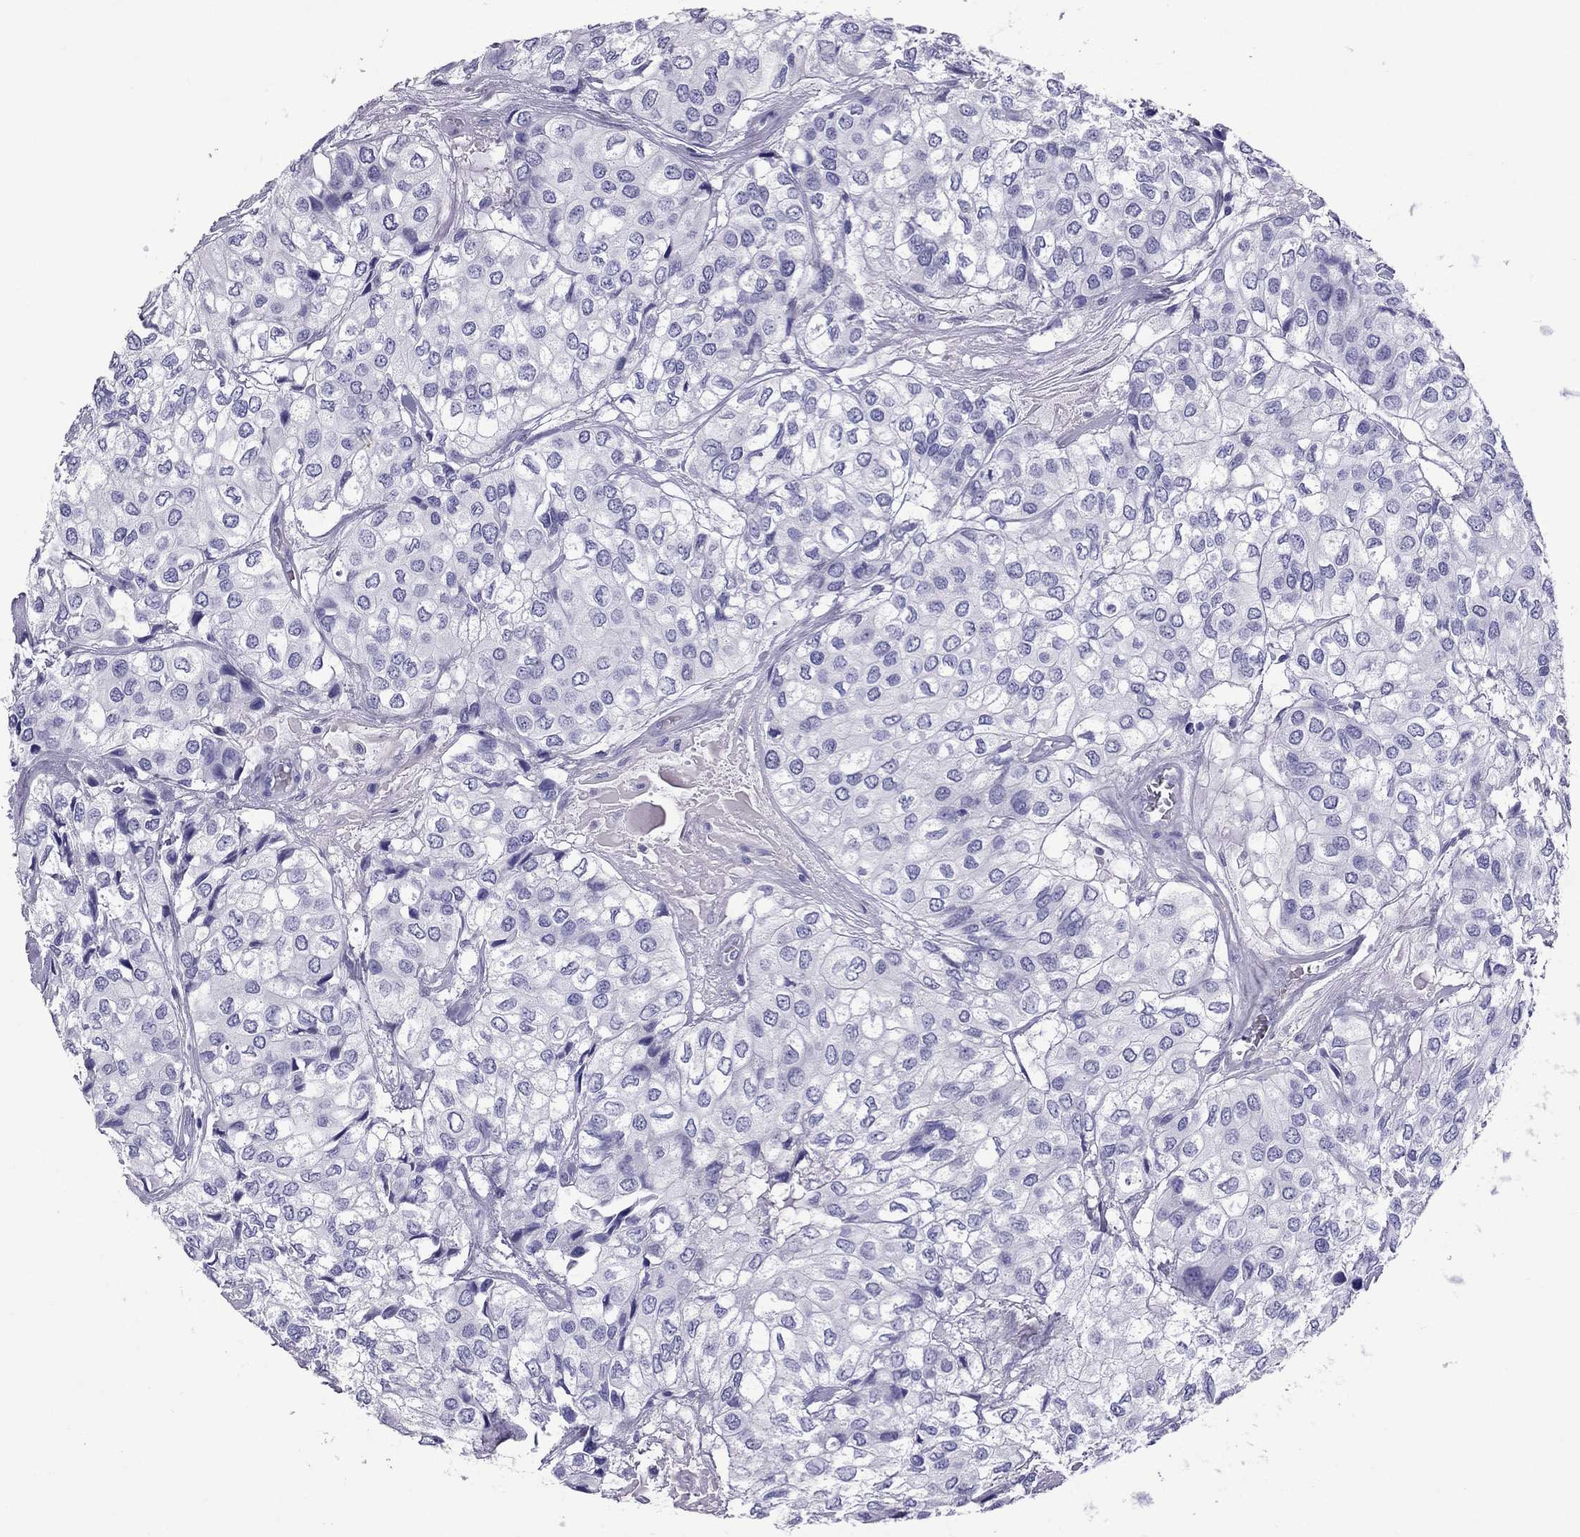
{"staining": {"intensity": "negative", "quantity": "none", "location": "none"}, "tissue": "urothelial cancer", "cell_type": "Tumor cells", "image_type": "cancer", "snomed": [{"axis": "morphology", "description": "Urothelial carcinoma, High grade"}, {"axis": "topography", "description": "Urinary bladder"}], "caption": "This is an IHC histopathology image of human high-grade urothelial carcinoma. There is no positivity in tumor cells.", "gene": "SCART1", "patient": {"sex": "male", "age": 73}}